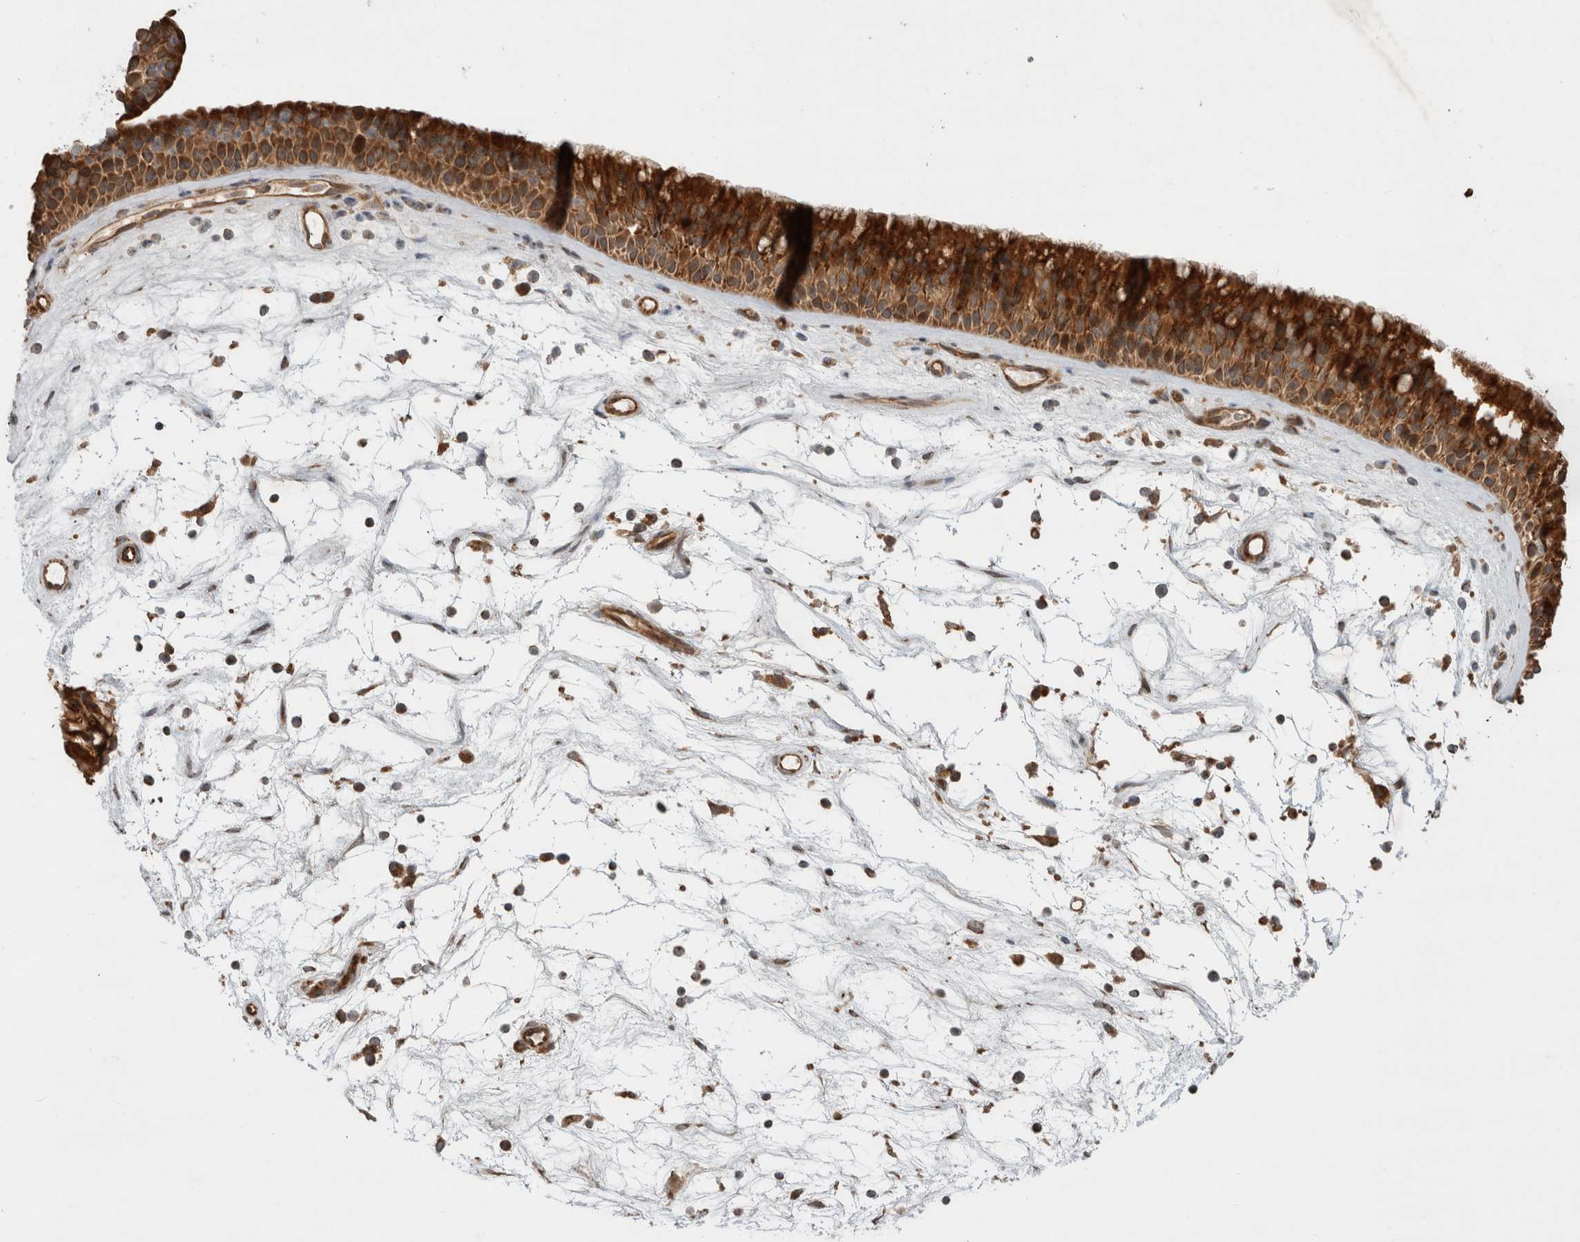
{"staining": {"intensity": "strong", "quantity": ">75%", "location": "cytoplasmic/membranous"}, "tissue": "nasopharynx", "cell_type": "Respiratory epithelial cells", "image_type": "normal", "snomed": [{"axis": "morphology", "description": "Normal tissue, NOS"}, {"axis": "topography", "description": "Nasopharynx"}], "caption": "Benign nasopharynx was stained to show a protein in brown. There is high levels of strong cytoplasmic/membranous positivity in about >75% of respiratory epithelial cells. The staining was performed using DAB, with brown indicating positive protein expression. Nuclei are stained blue with hematoxylin.", "gene": "TUBD1", "patient": {"sex": "male", "age": 64}}